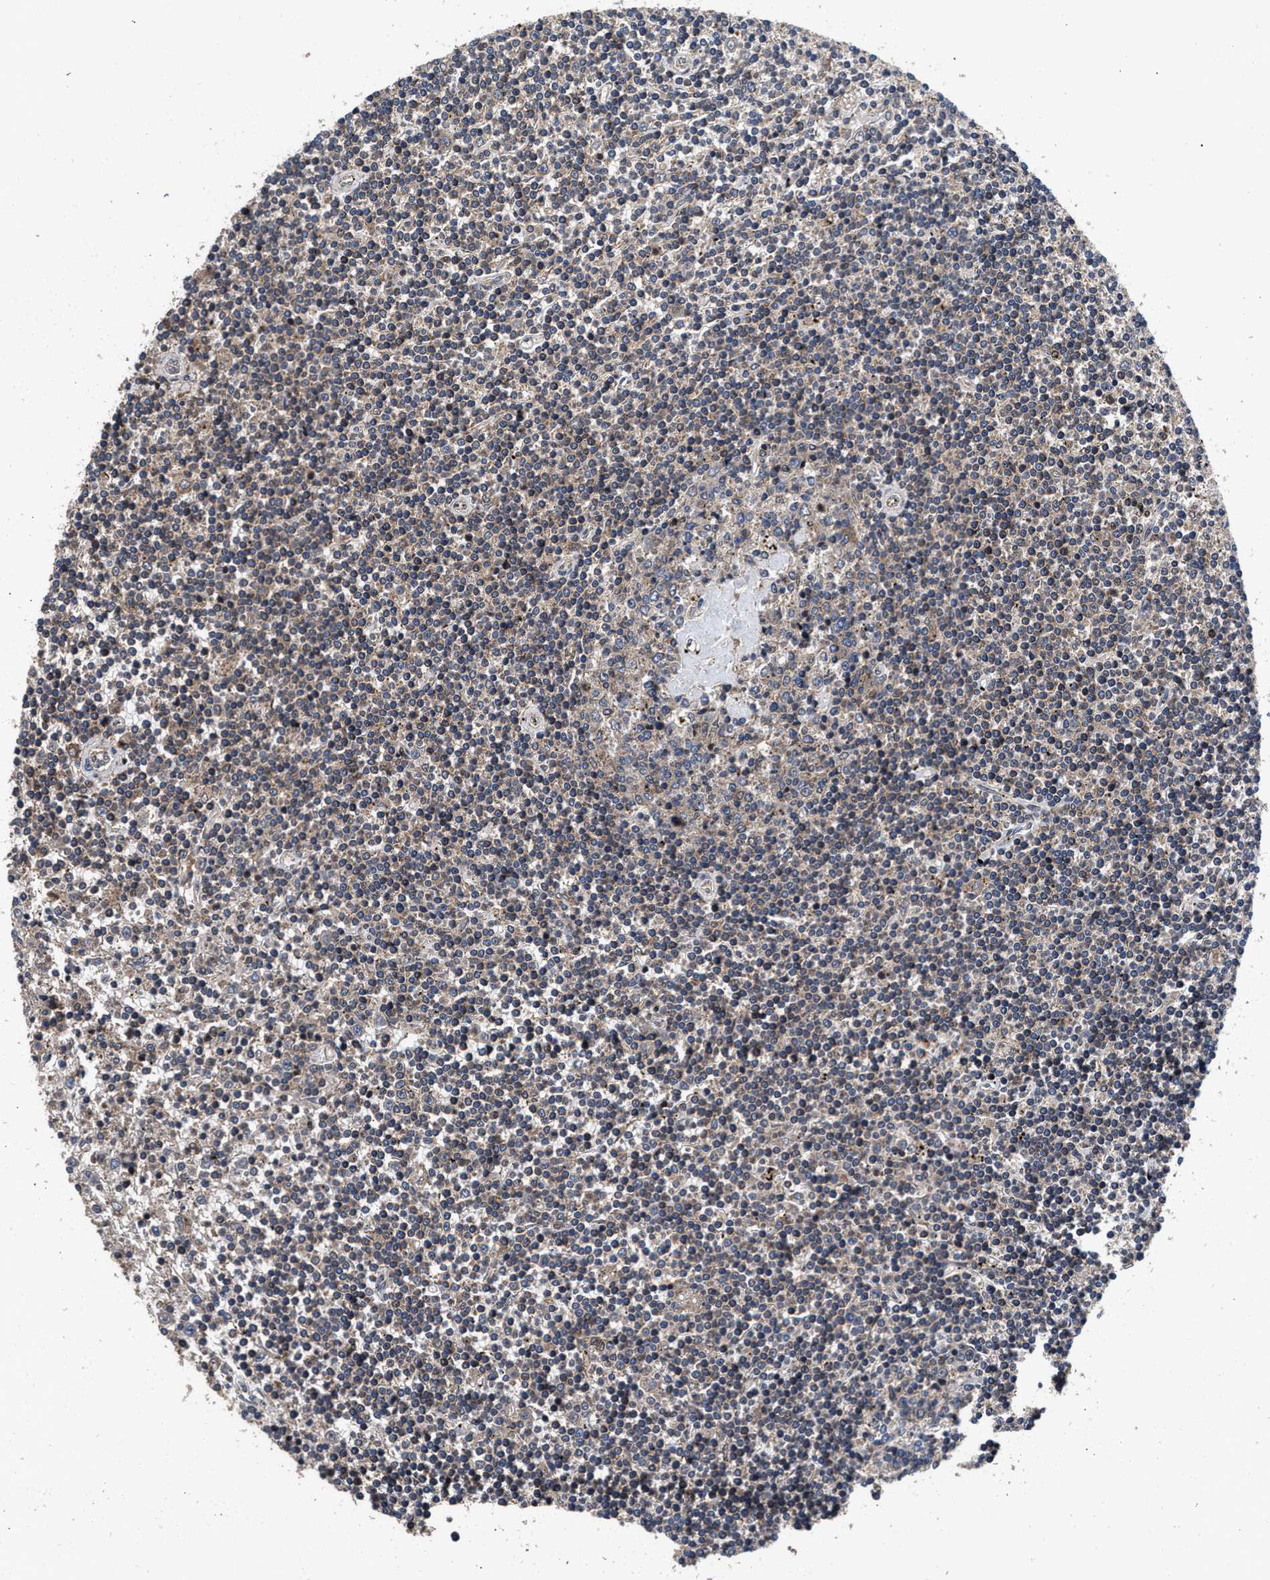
{"staining": {"intensity": "weak", "quantity": "<25%", "location": "cytoplasmic/membranous"}, "tissue": "lymphoma", "cell_type": "Tumor cells", "image_type": "cancer", "snomed": [{"axis": "morphology", "description": "Malignant lymphoma, non-Hodgkin's type, Low grade"}, {"axis": "topography", "description": "Spleen"}], "caption": "IHC micrograph of neoplastic tissue: lymphoma stained with DAB (3,3'-diaminobenzidine) shows no significant protein staining in tumor cells.", "gene": "NFKB2", "patient": {"sex": "male", "age": 76}}